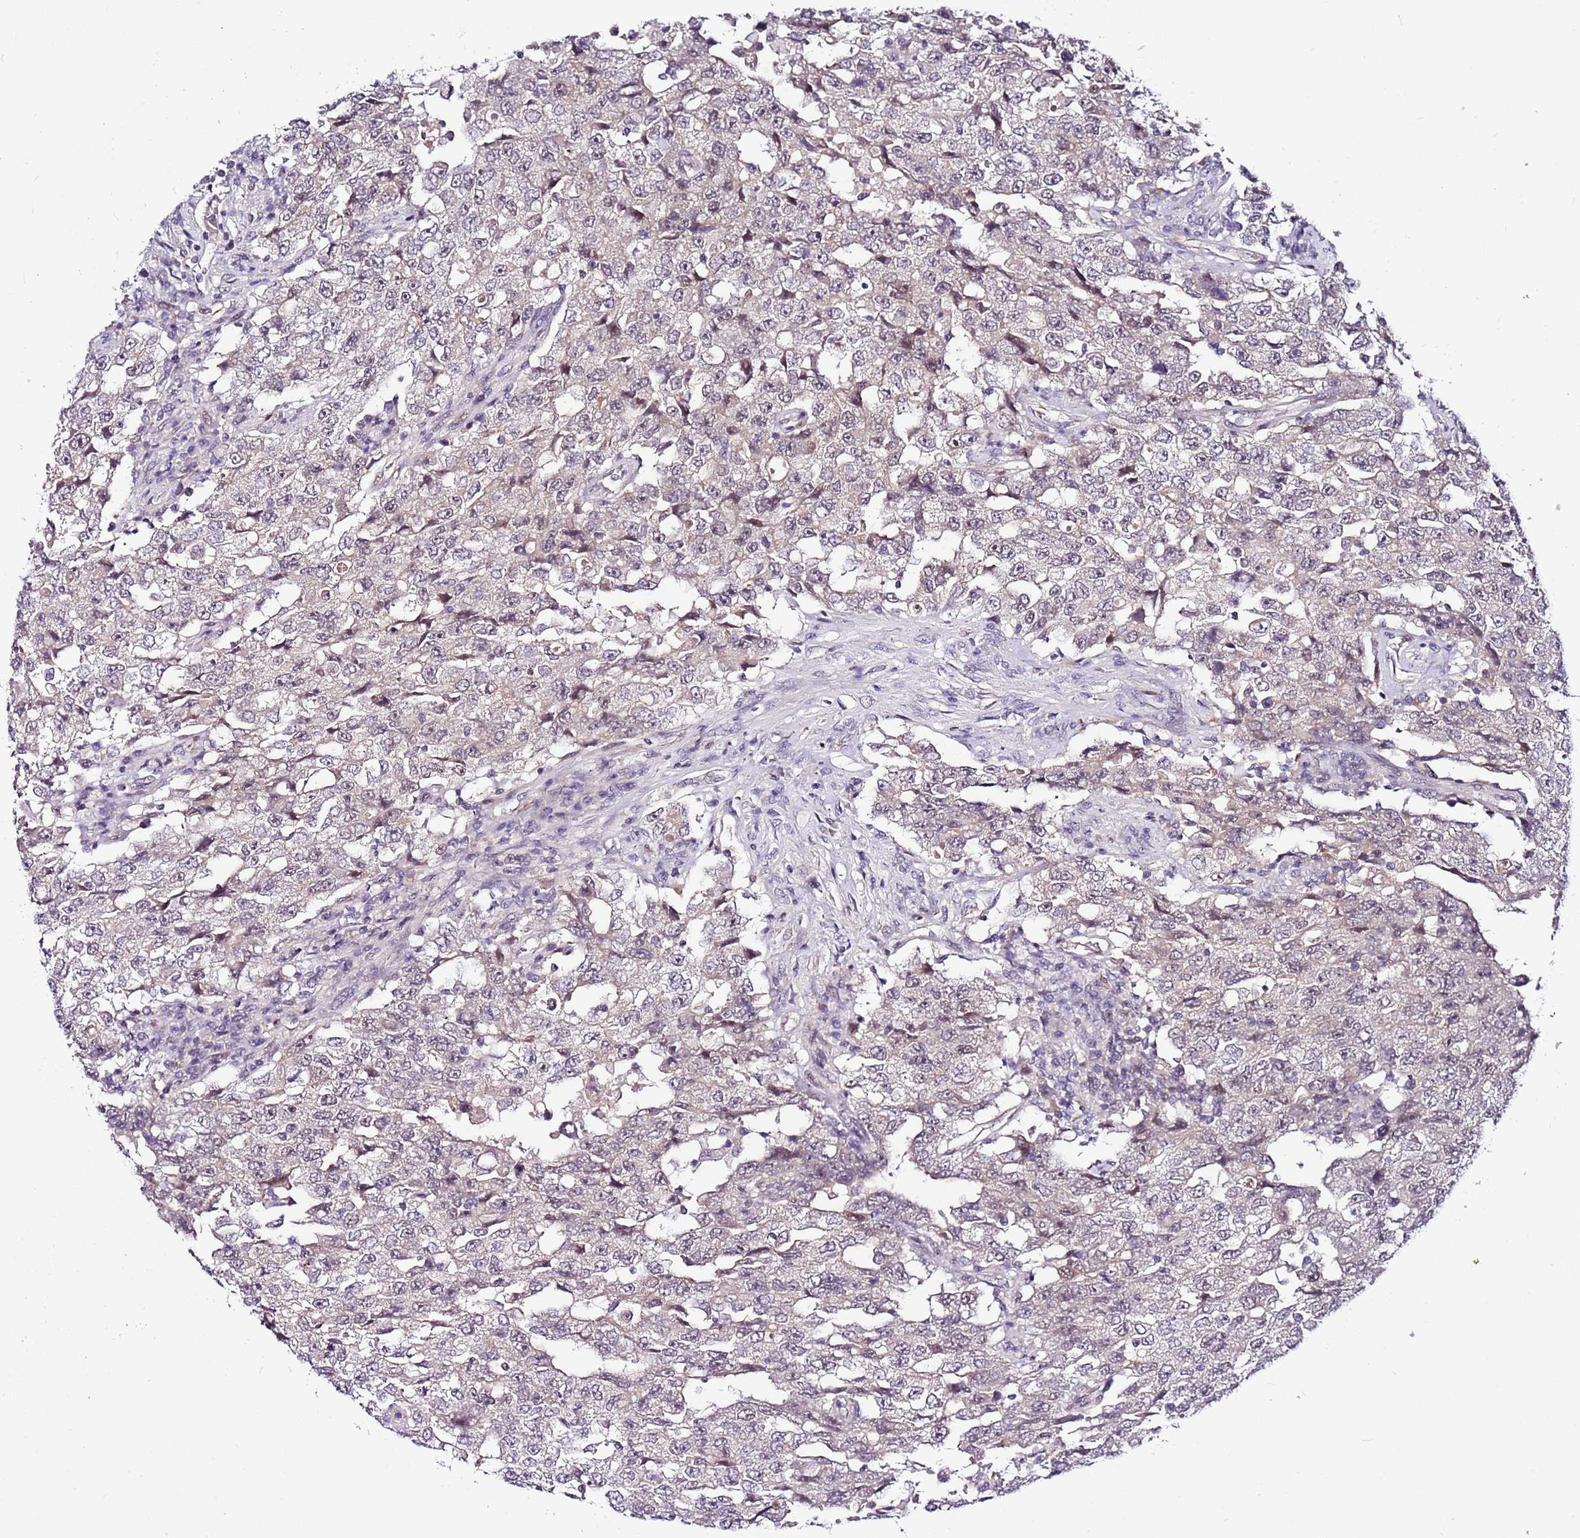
{"staining": {"intensity": "weak", "quantity": "<25%", "location": "cytoplasmic/membranous"}, "tissue": "testis cancer", "cell_type": "Tumor cells", "image_type": "cancer", "snomed": [{"axis": "morphology", "description": "Carcinoma, Embryonal, NOS"}, {"axis": "topography", "description": "Testis"}], "caption": "Immunohistochemical staining of testis embryonal carcinoma demonstrates no significant expression in tumor cells.", "gene": "POLE3", "patient": {"sex": "male", "age": 26}}